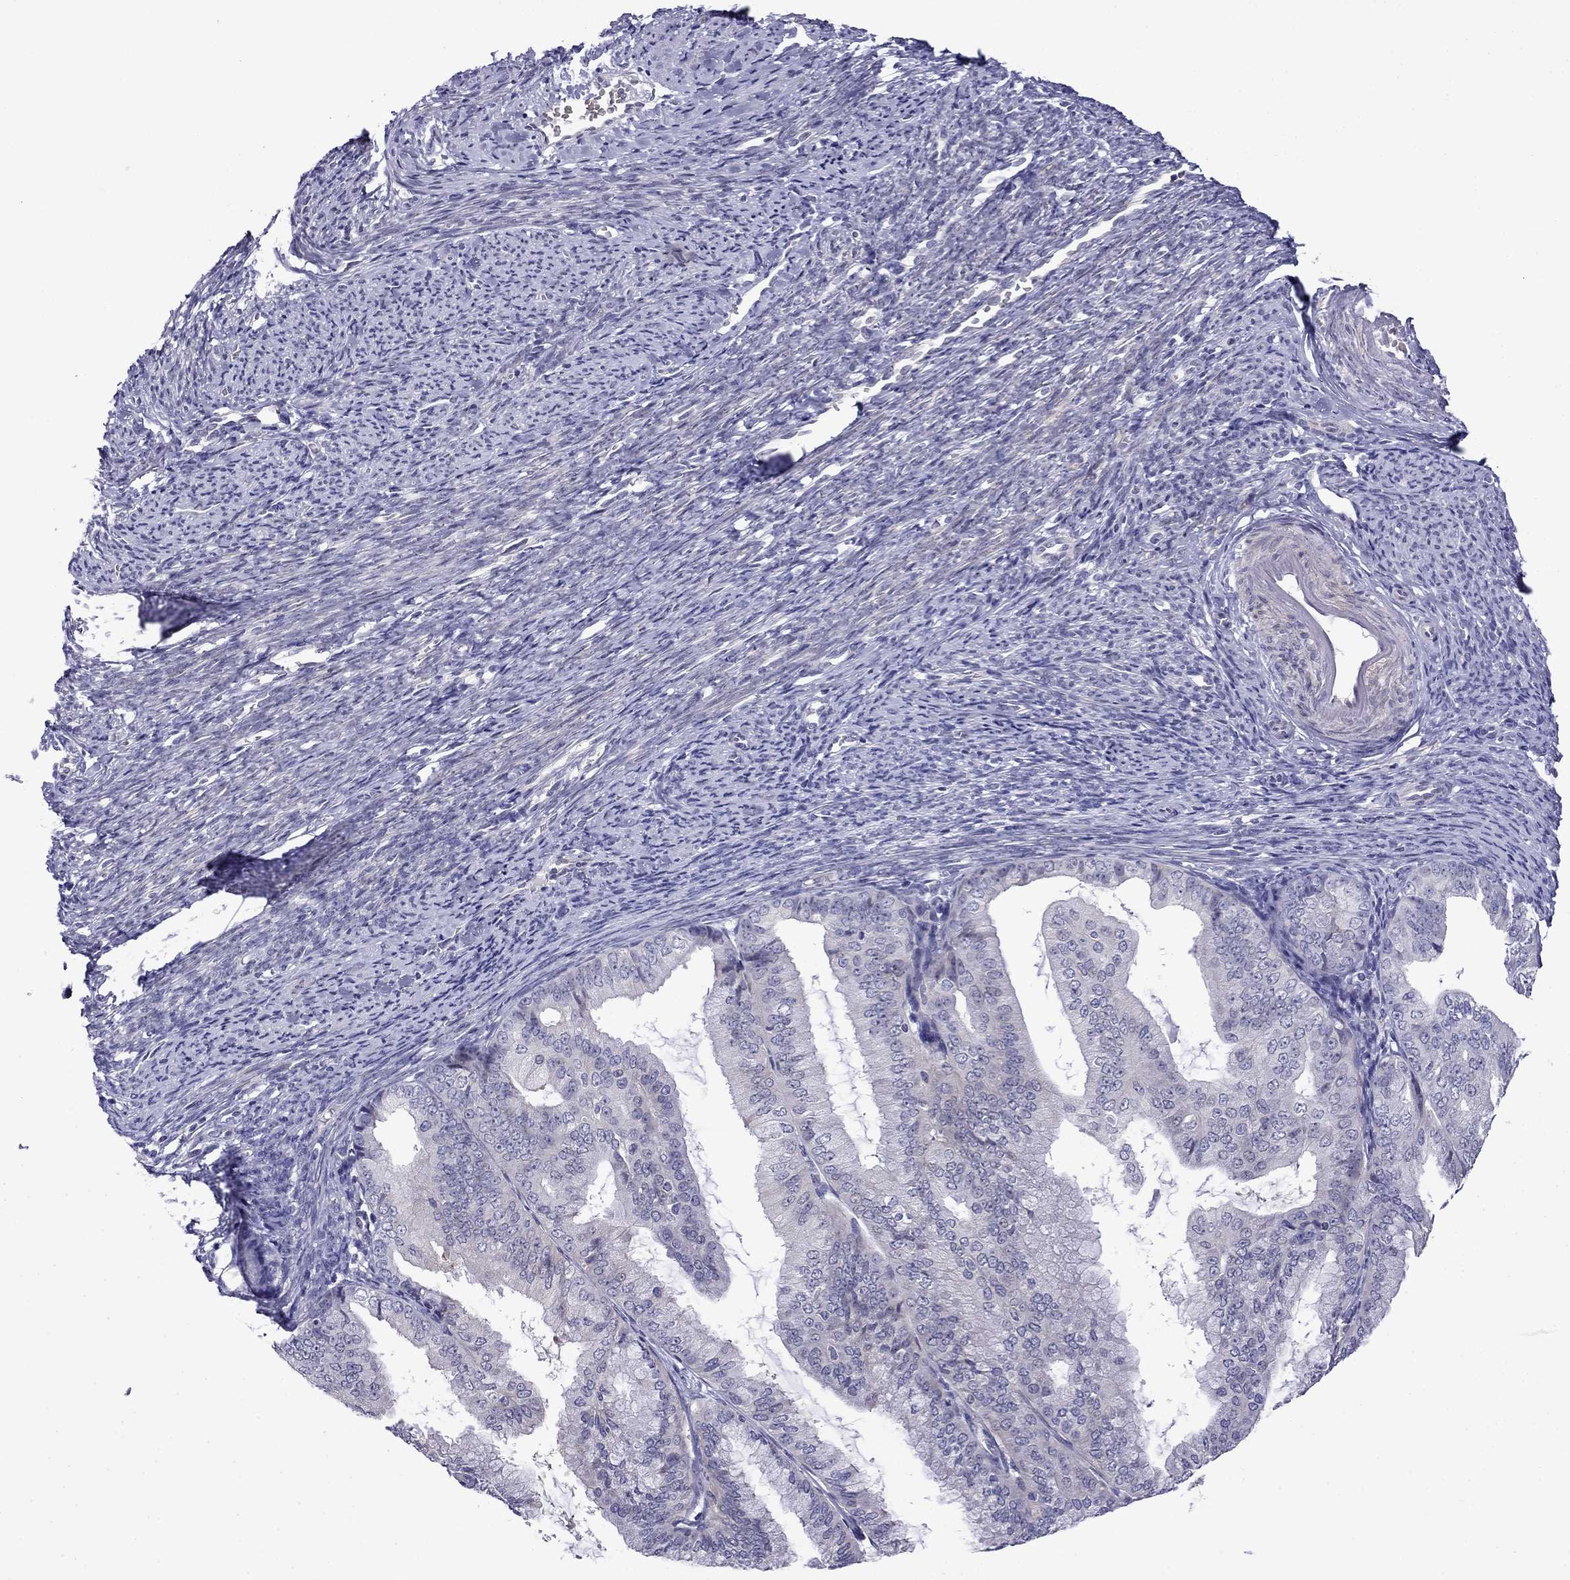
{"staining": {"intensity": "negative", "quantity": "none", "location": "none"}, "tissue": "endometrial cancer", "cell_type": "Tumor cells", "image_type": "cancer", "snomed": [{"axis": "morphology", "description": "Adenocarcinoma, NOS"}, {"axis": "topography", "description": "Endometrium"}], "caption": "Protein analysis of endometrial adenocarcinoma displays no significant expression in tumor cells.", "gene": "PRR18", "patient": {"sex": "female", "age": 63}}